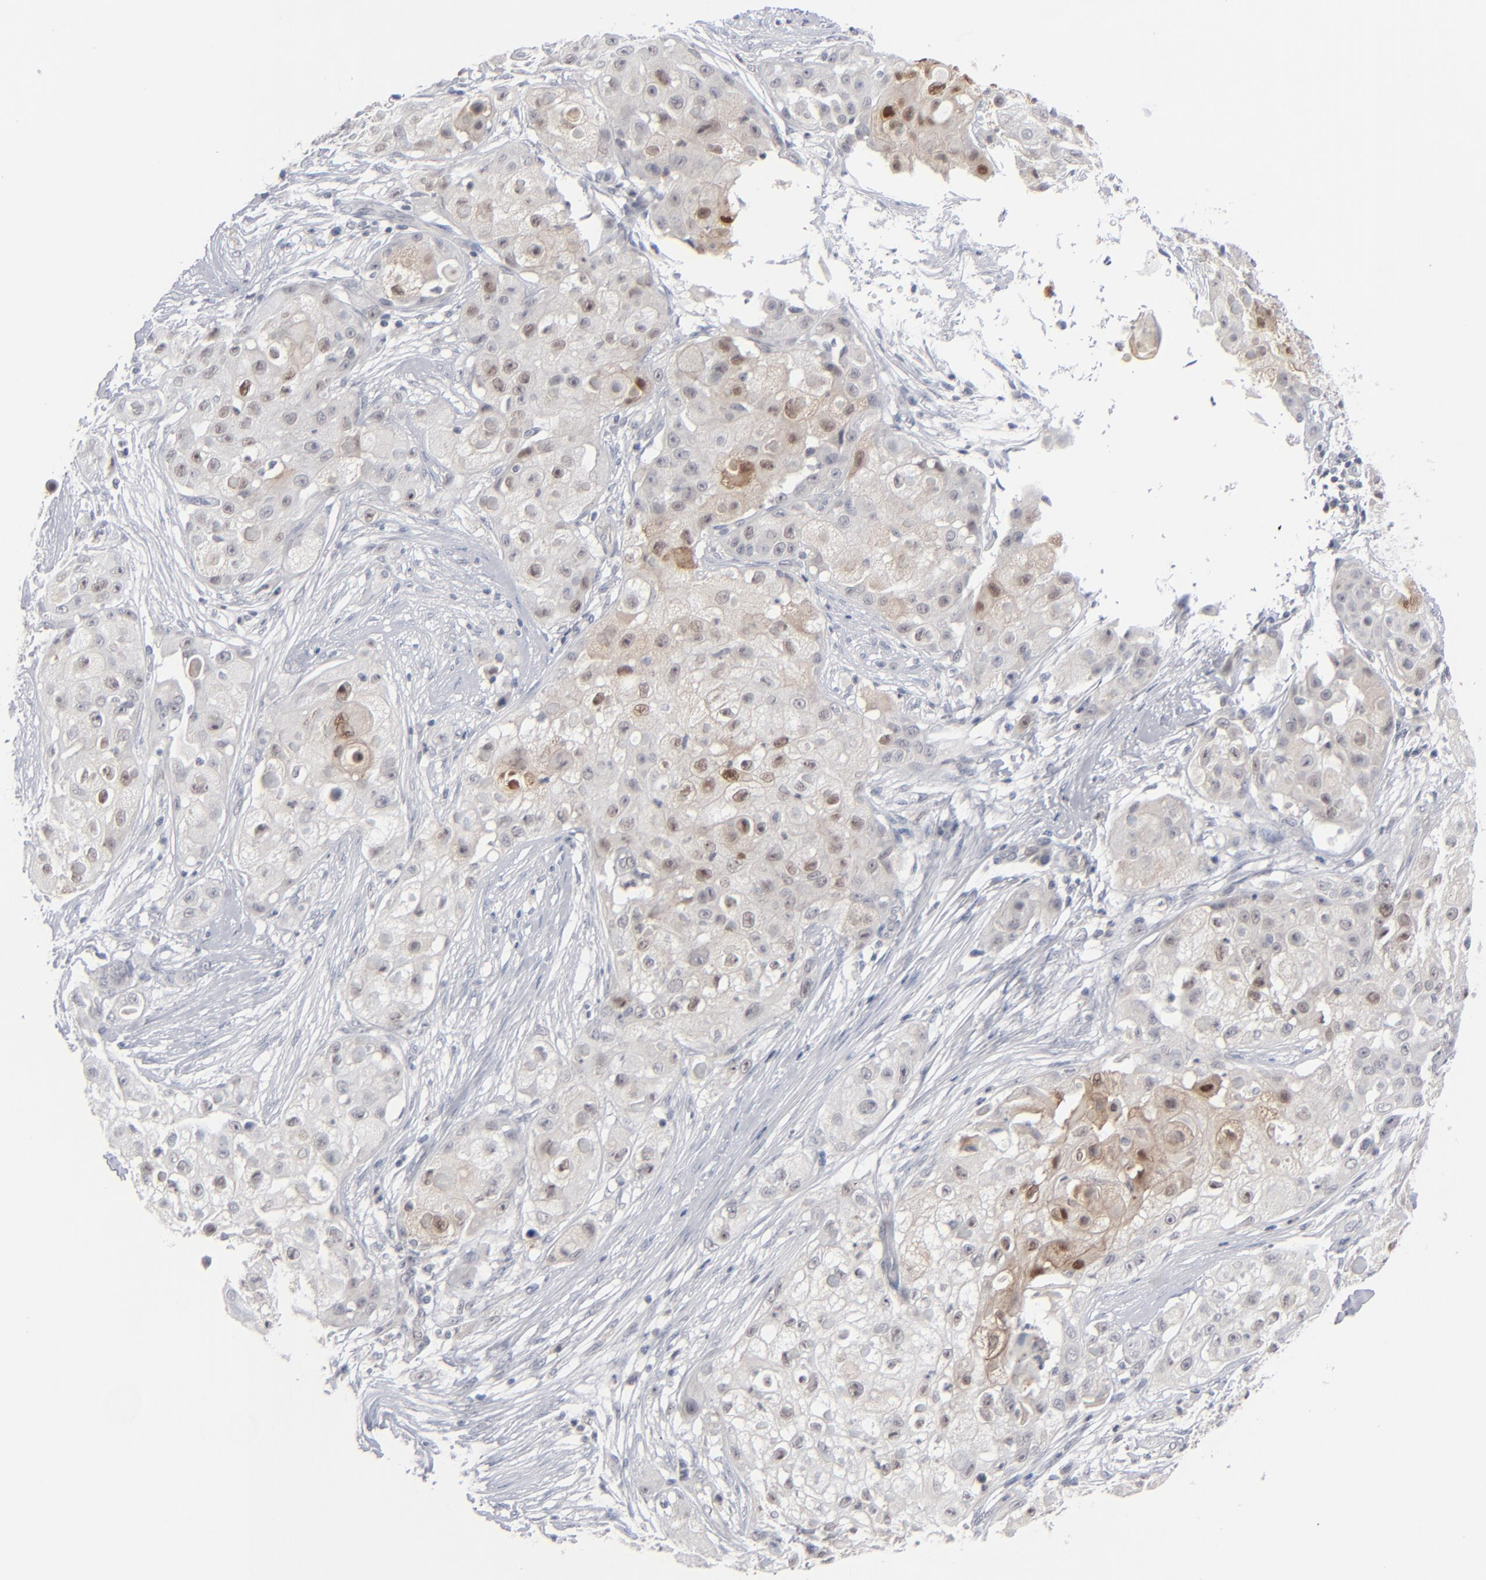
{"staining": {"intensity": "moderate", "quantity": "<25%", "location": "cytoplasmic/membranous,nuclear"}, "tissue": "skin cancer", "cell_type": "Tumor cells", "image_type": "cancer", "snomed": [{"axis": "morphology", "description": "Squamous cell carcinoma, NOS"}, {"axis": "topography", "description": "Skin"}], "caption": "This is a micrograph of IHC staining of squamous cell carcinoma (skin), which shows moderate positivity in the cytoplasmic/membranous and nuclear of tumor cells.", "gene": "POF1B", "patient": {"sex": "female", "age": 57}}